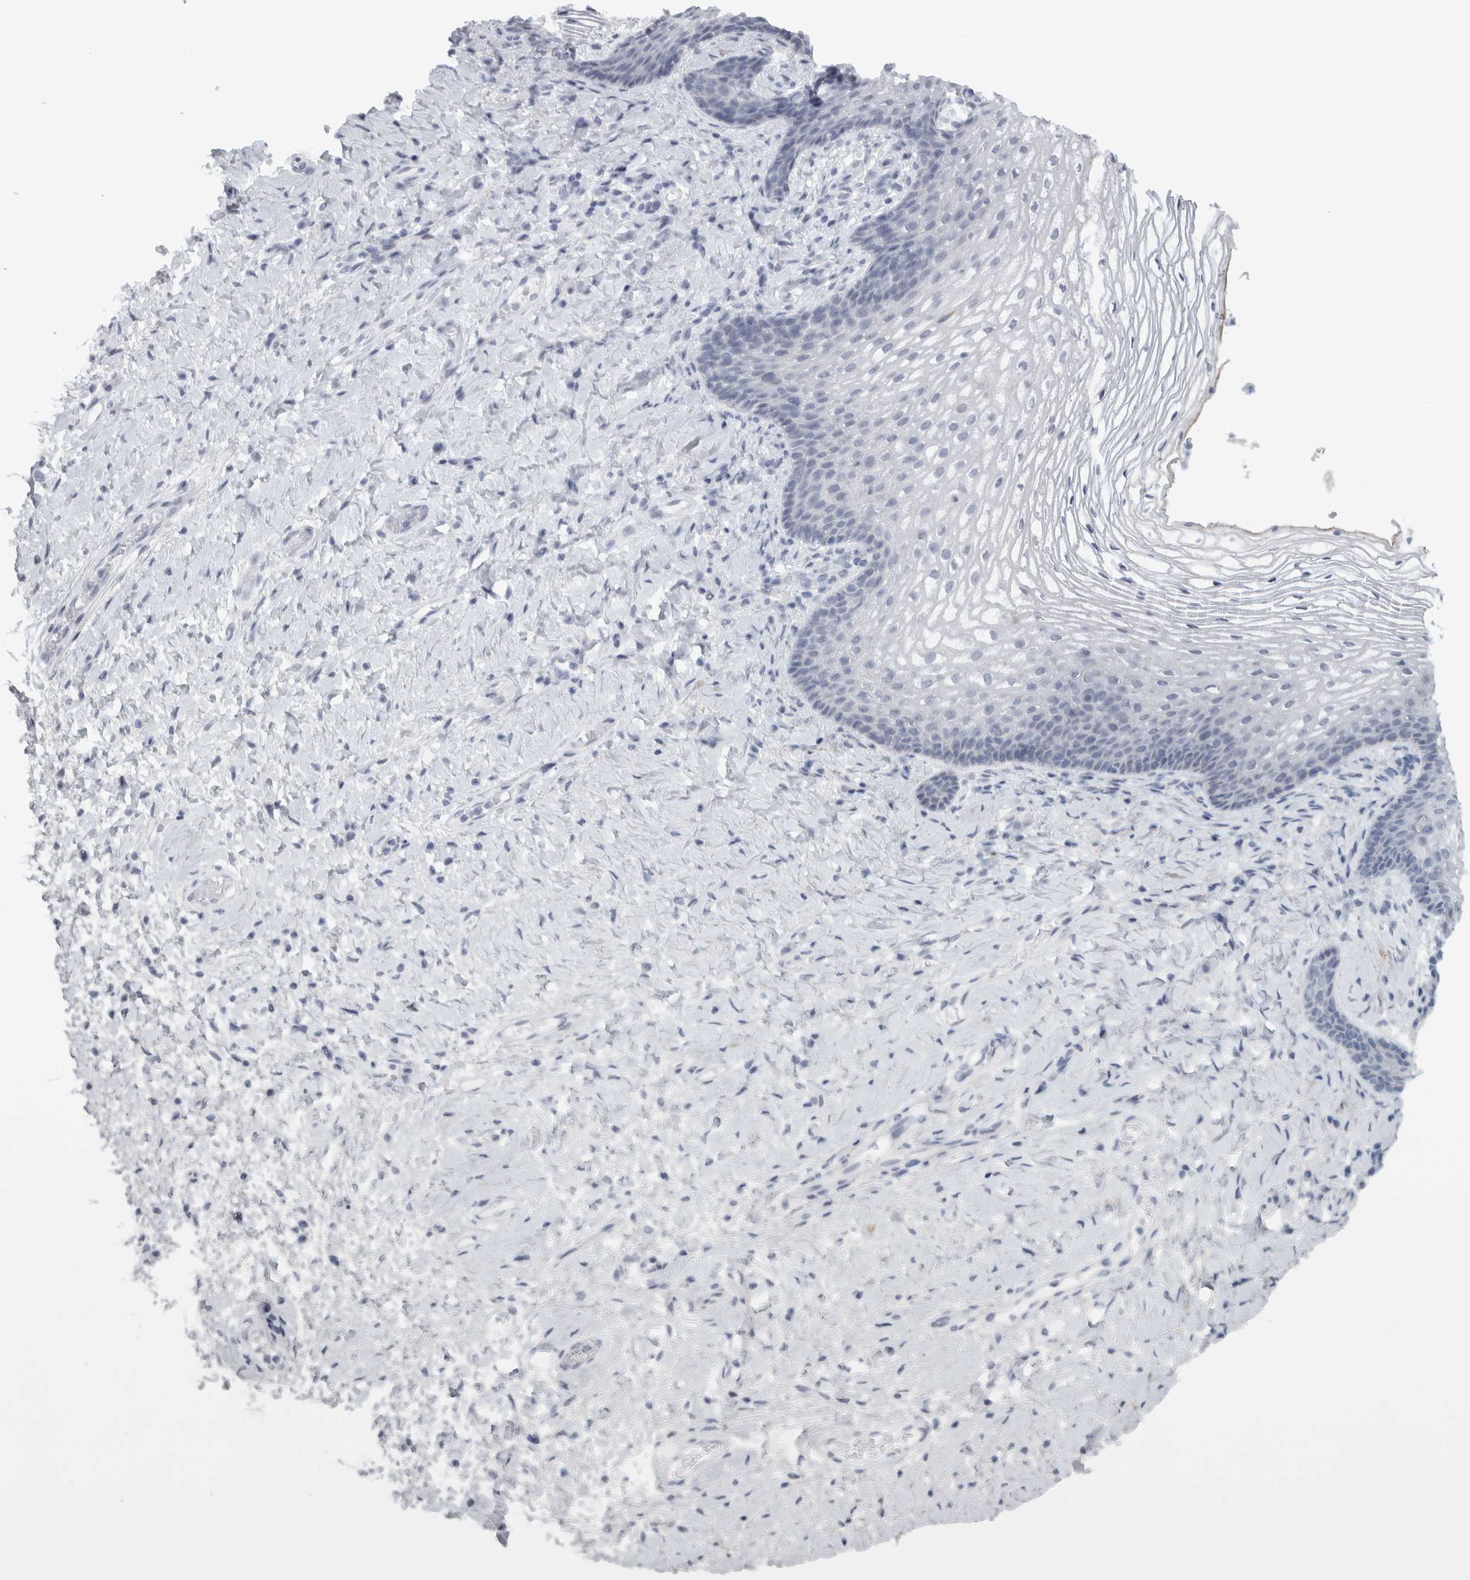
{"staining": {"intensity": "negative", "quantity": "none", "location": "none"}, "tissue": "vagina", "cell_type": "Squamous epithelial cells", "image_type": "normal", "snomed": [{"axis": "morphology", "description": "Normal tissue, NOS"}, {"axis": "topography", "description": "Vagina"}], "caption": "This histopathology image is of unremarkable vagina stained with immunohistochemistry to label a protein in brown with the nuclei are counter-stained blue. There is no staining in squamous epithelial cells.", "gene": "PTPRN2", "patient": {"sex": "female", "age": 60}}